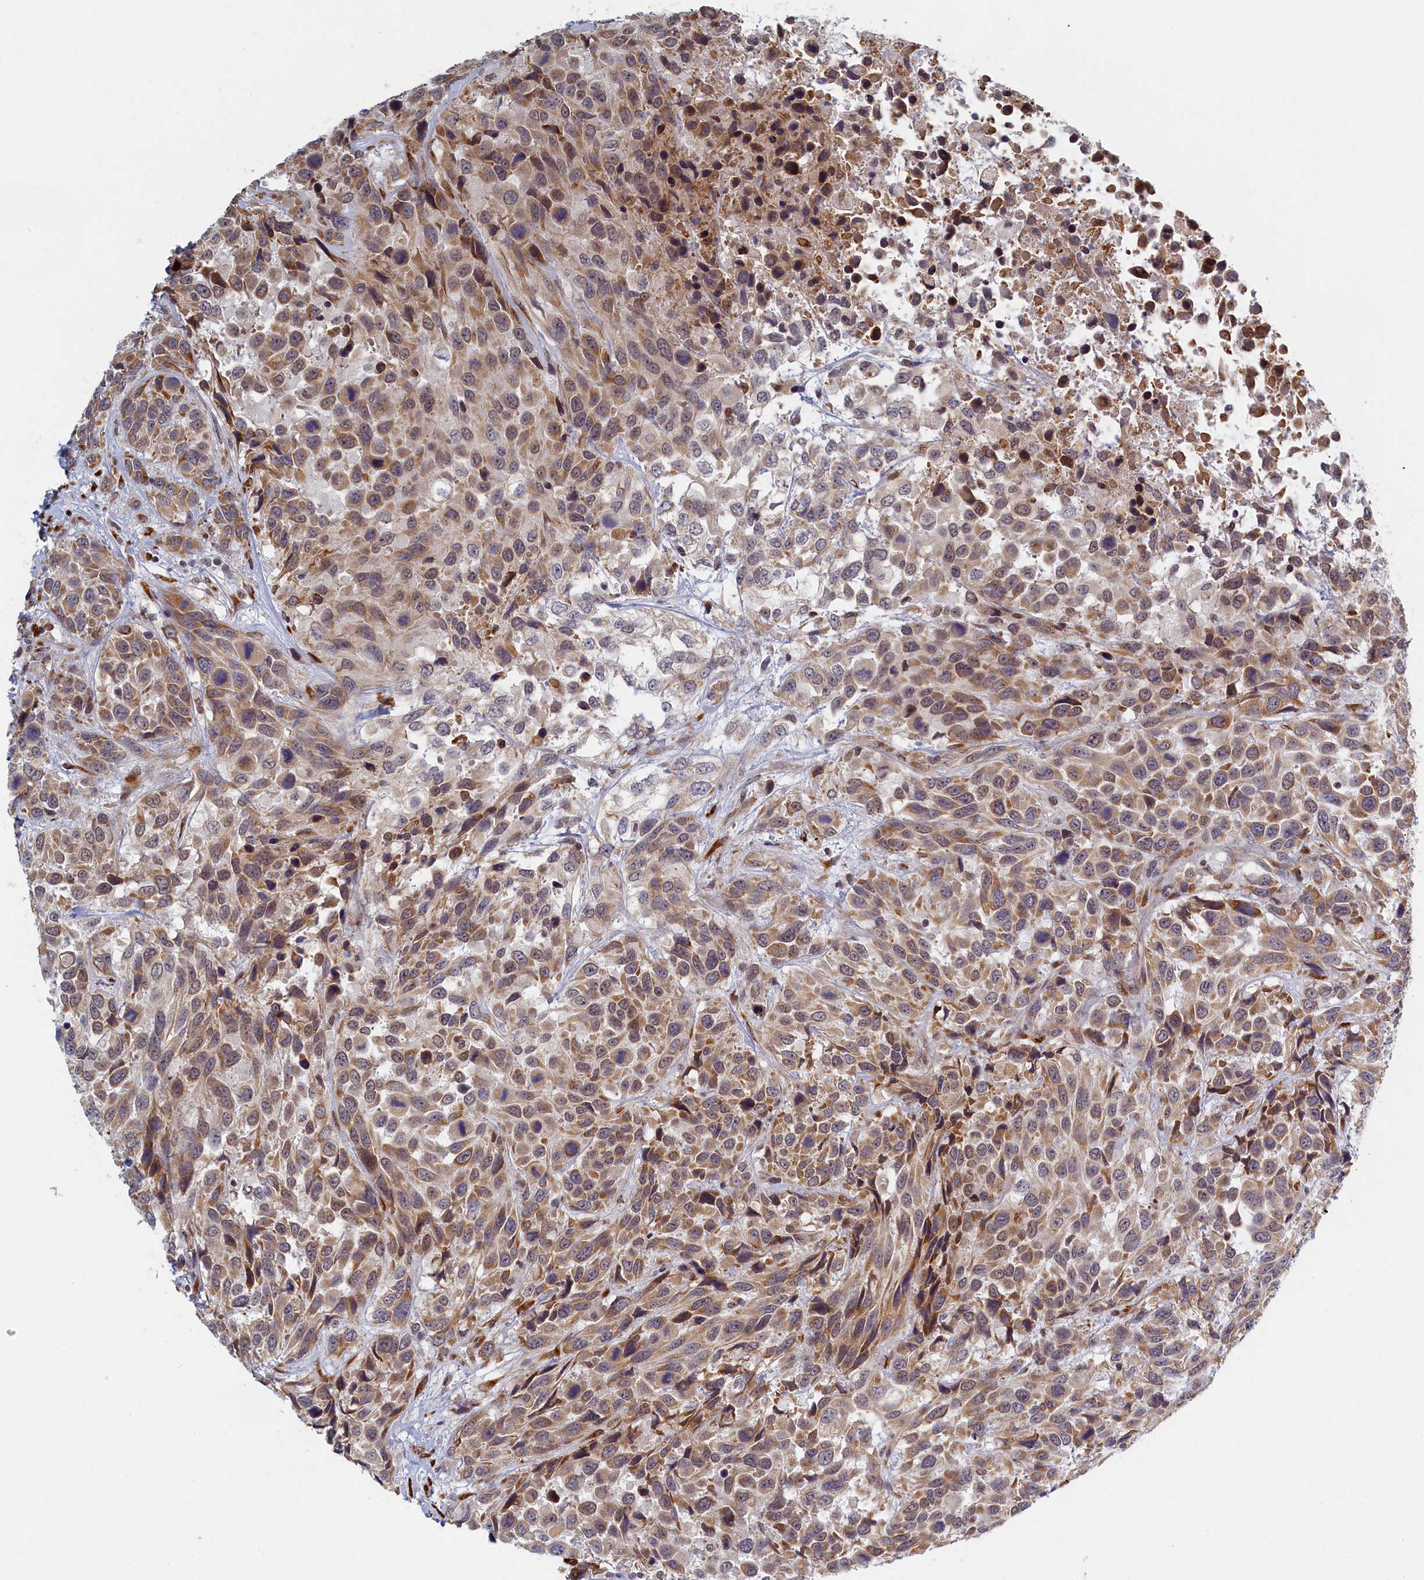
{"staining": {"intensity": "moderate", "quantity": ">75%", "location": "cytoplasmic/membranous"}, "tissue": "urothelial cancer", "cell_type": "Tumor cells", "image_type": "cancer", "snomed": [{"axis": "morphology", "description": "Urothelial carcinoma, High grade"}, {"axis": "topography", "description": "Urinary bladder"}], "caption": "Urothelial carcinoma (high-grade) was stained to show a protein in brown. There is medium levels of moderate cytoplasmic/membranous positivity in approximately >75% of tumor cells.", "gene": "DNAJC17", "patient": {"sex": "female", "age": 70}}